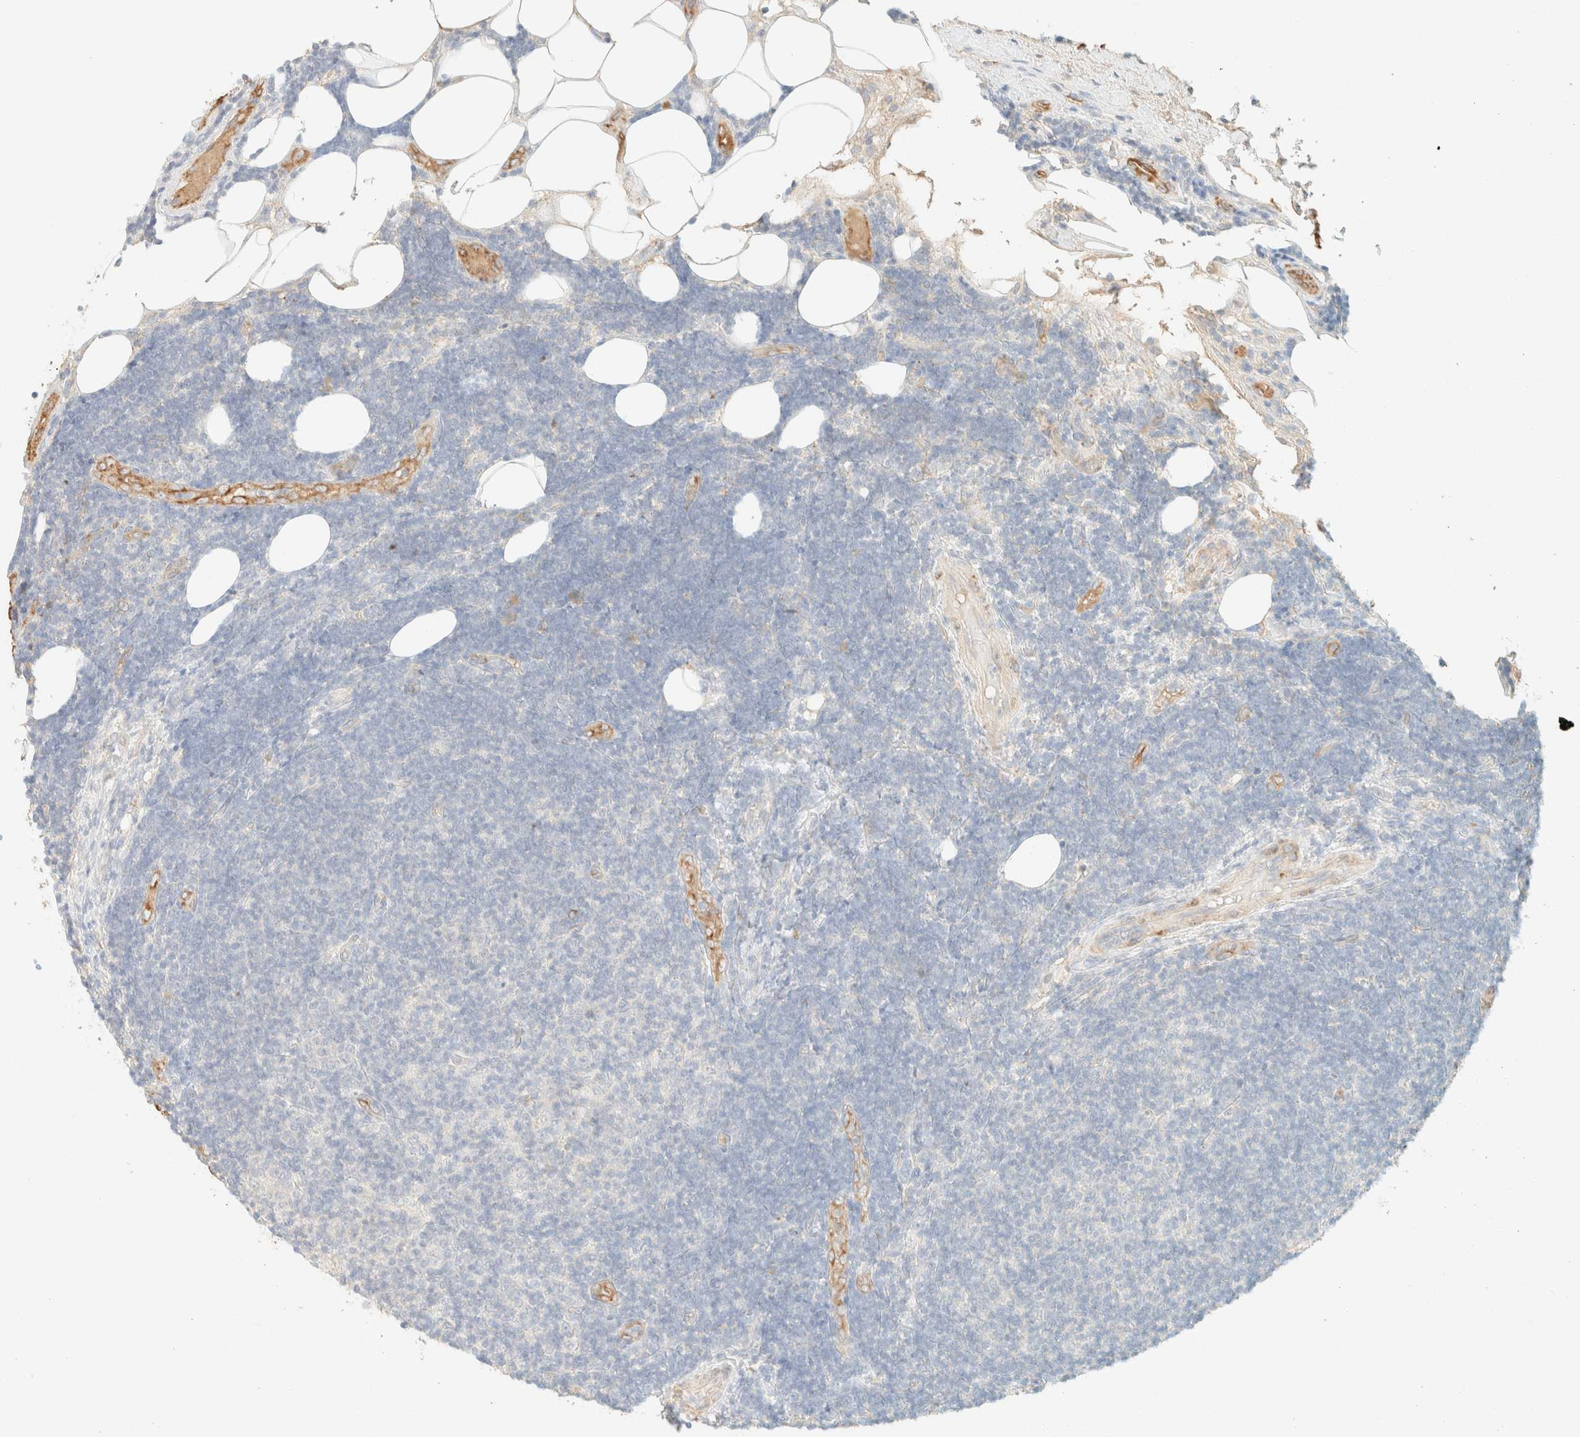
{"staining": {"intensity": "negative", "quantity": "none", "location": "none"}, "tissue": "lymphoma", "cell_type": "Tumor cells", "image_type": "cancer", "snomed": [{"axis": "morphology", "description": "Malignant lymphoma, non-Hodgkin's type, Low grade"}, {"axis": "topography", "description": "Lymph node"}], "caption": "Immunohistochemical staining of lymphoma shows no significant expression in tumor cells.", "gene": "SPARCL1", "patient": {"sex": "male", "age": 83}}